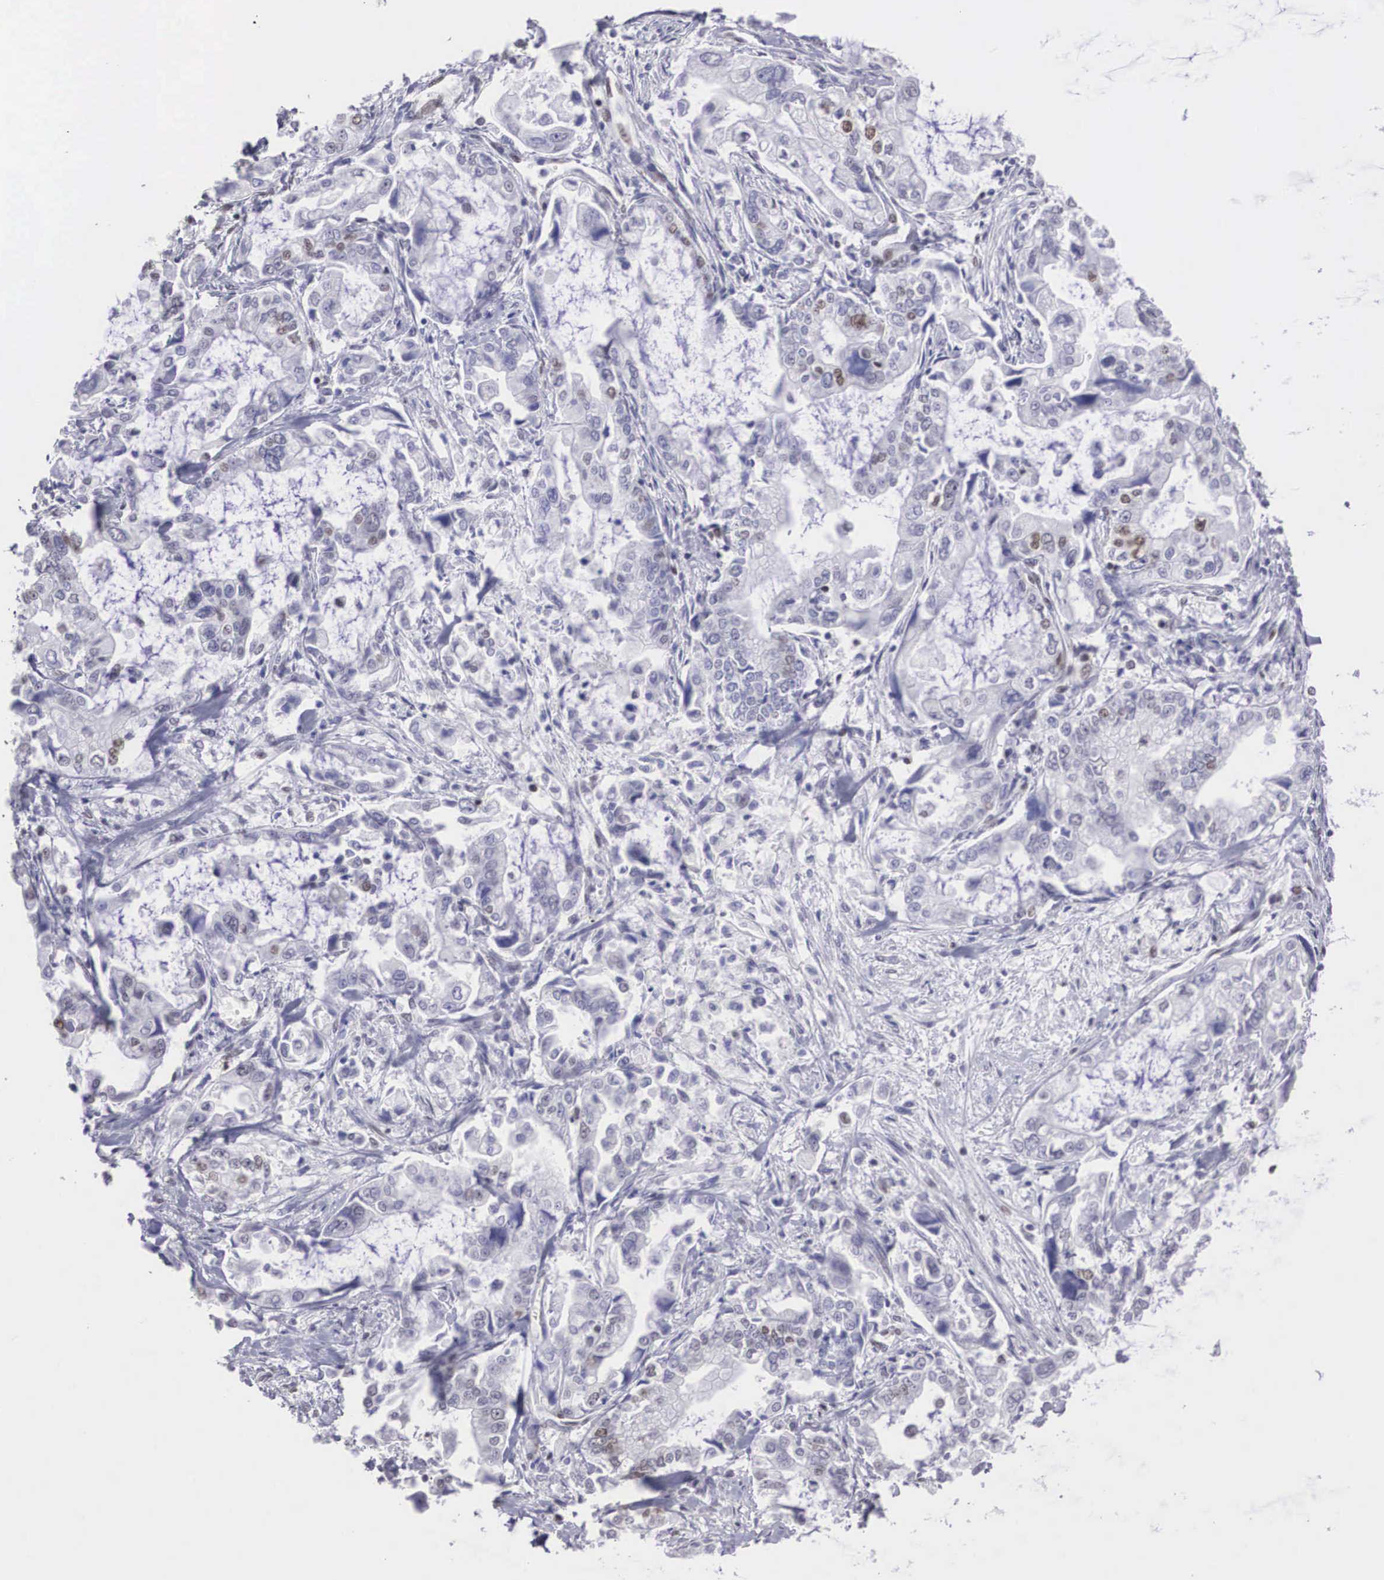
{"staining": {"intensity": "weak", "quantity": "<25%", "location": "nuclear"}, "tissue": "stomach cancer", "cell_type": "Tumor cells", "image_type": "cancer", "snomed": [{"axis": "morphology", "description": "Adenocarcinoma, NOS"}, {"axis": "topography", "description": "Pancreas"}, {"axis": "topography", "description": "Stomach, upper"}], "caption": "The histopathology image shows no significant expression in tumor cells of stomach cancer.", "gene": "CSTF2", "patient": {"sex": "male", "age": 77}}